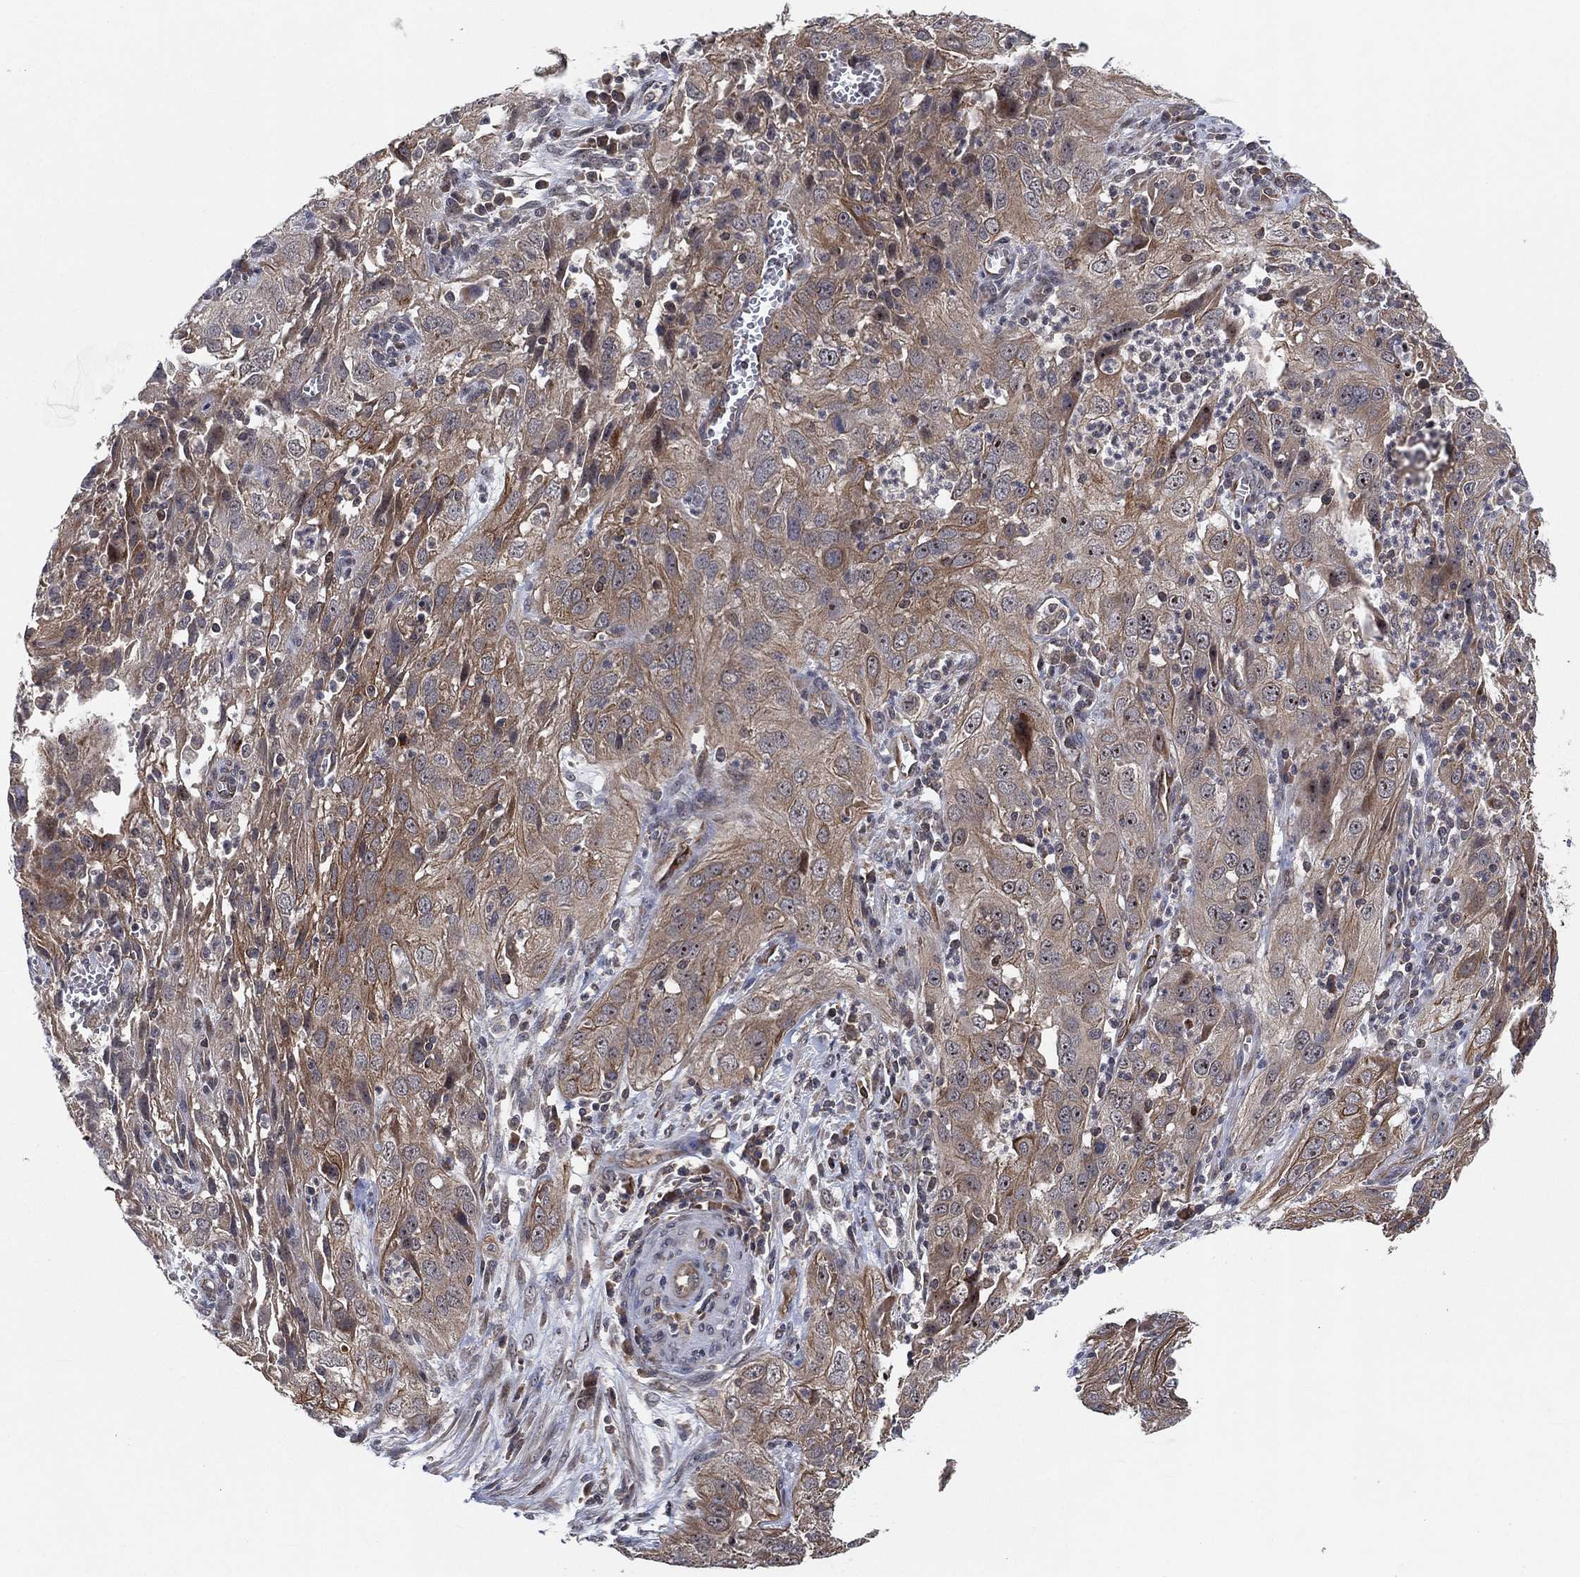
{"staining": {"intensity": "weak", "quantity": "25%-75%", "location": "cytoplasmic/membranous,nuclear"}, "tissue": "cervical cancer", "cell_type": "Tumor cells", "image_type": "cancer", "snomed": [{"axis": "morphology", "description": "Squamous cell carcinoma, NOS"}, {"axis": "topography", "description": "Cervix"}], "caption": "This is an image of IHC staining of cervical cancer (squamous cell carcinoma), which shows weak expression in the cytoplasmic/membranous and nuclear of tumor cells.", "gene": "TMCO1", "patient": {"sex": "female", "age": 32}}